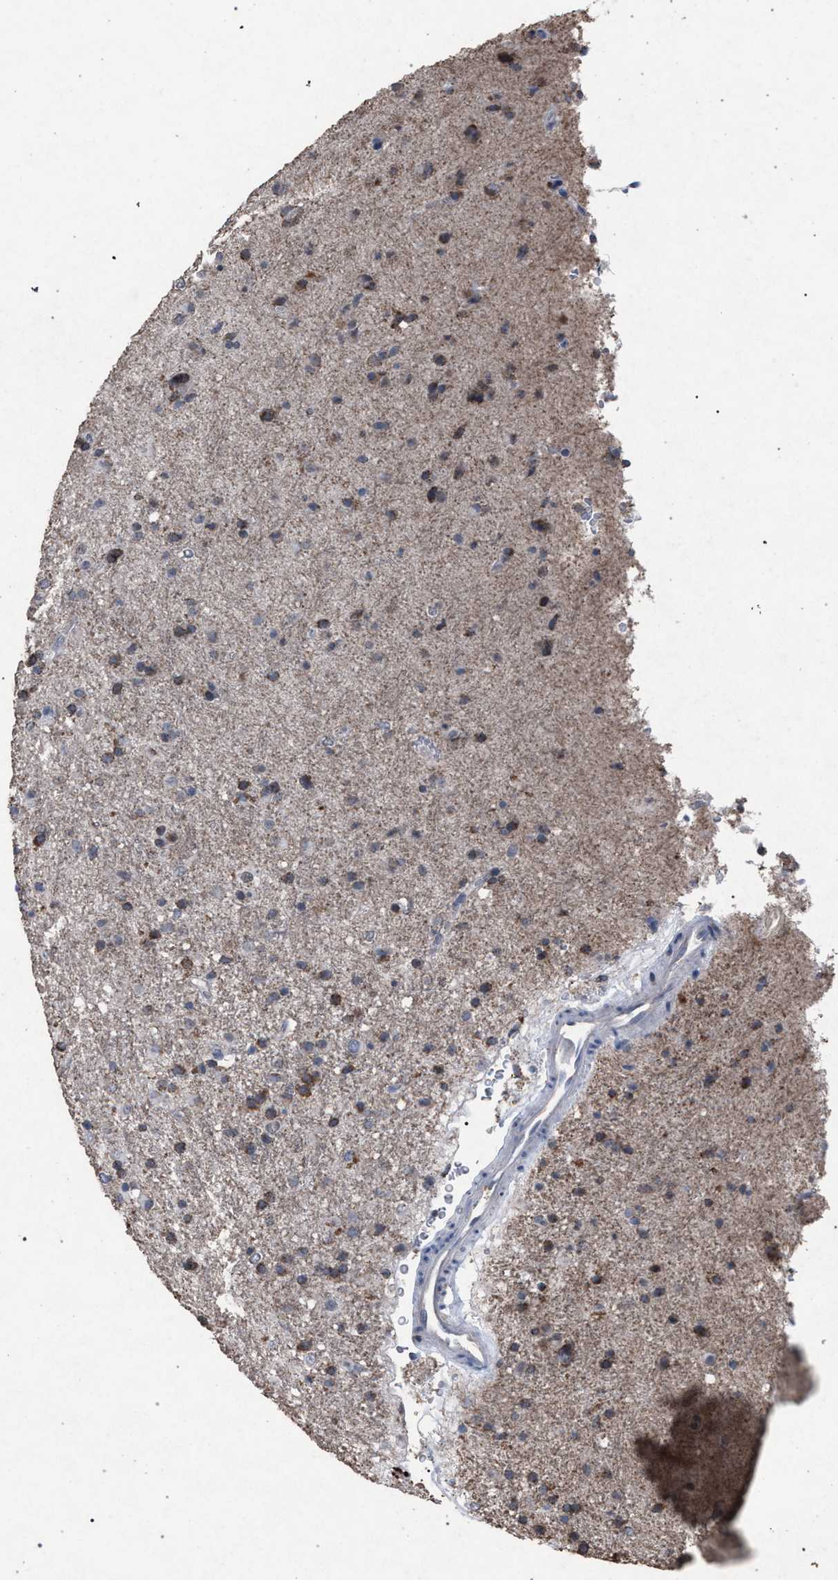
{"staining": {"intensity": "weak", "quantity": ">75%", "location": "cytoplasmic/membranous"}, "tissue": "glioma", "cell_type": "Tumor cells", "image_type": "cancer", "snomed": [{"axis": "morphology", "description": "Glioma, malignant, Low grade"}, {"axis": "topography", "description": "Brain"}], "caption": "Immunohistochemical staining of glioma reveals low levels of weak cytoplasmic/membranous protein staining in about >75% of tumor cells.", "gene": "HSD17B4", "patient": {"sex": "male", "age": 65}}